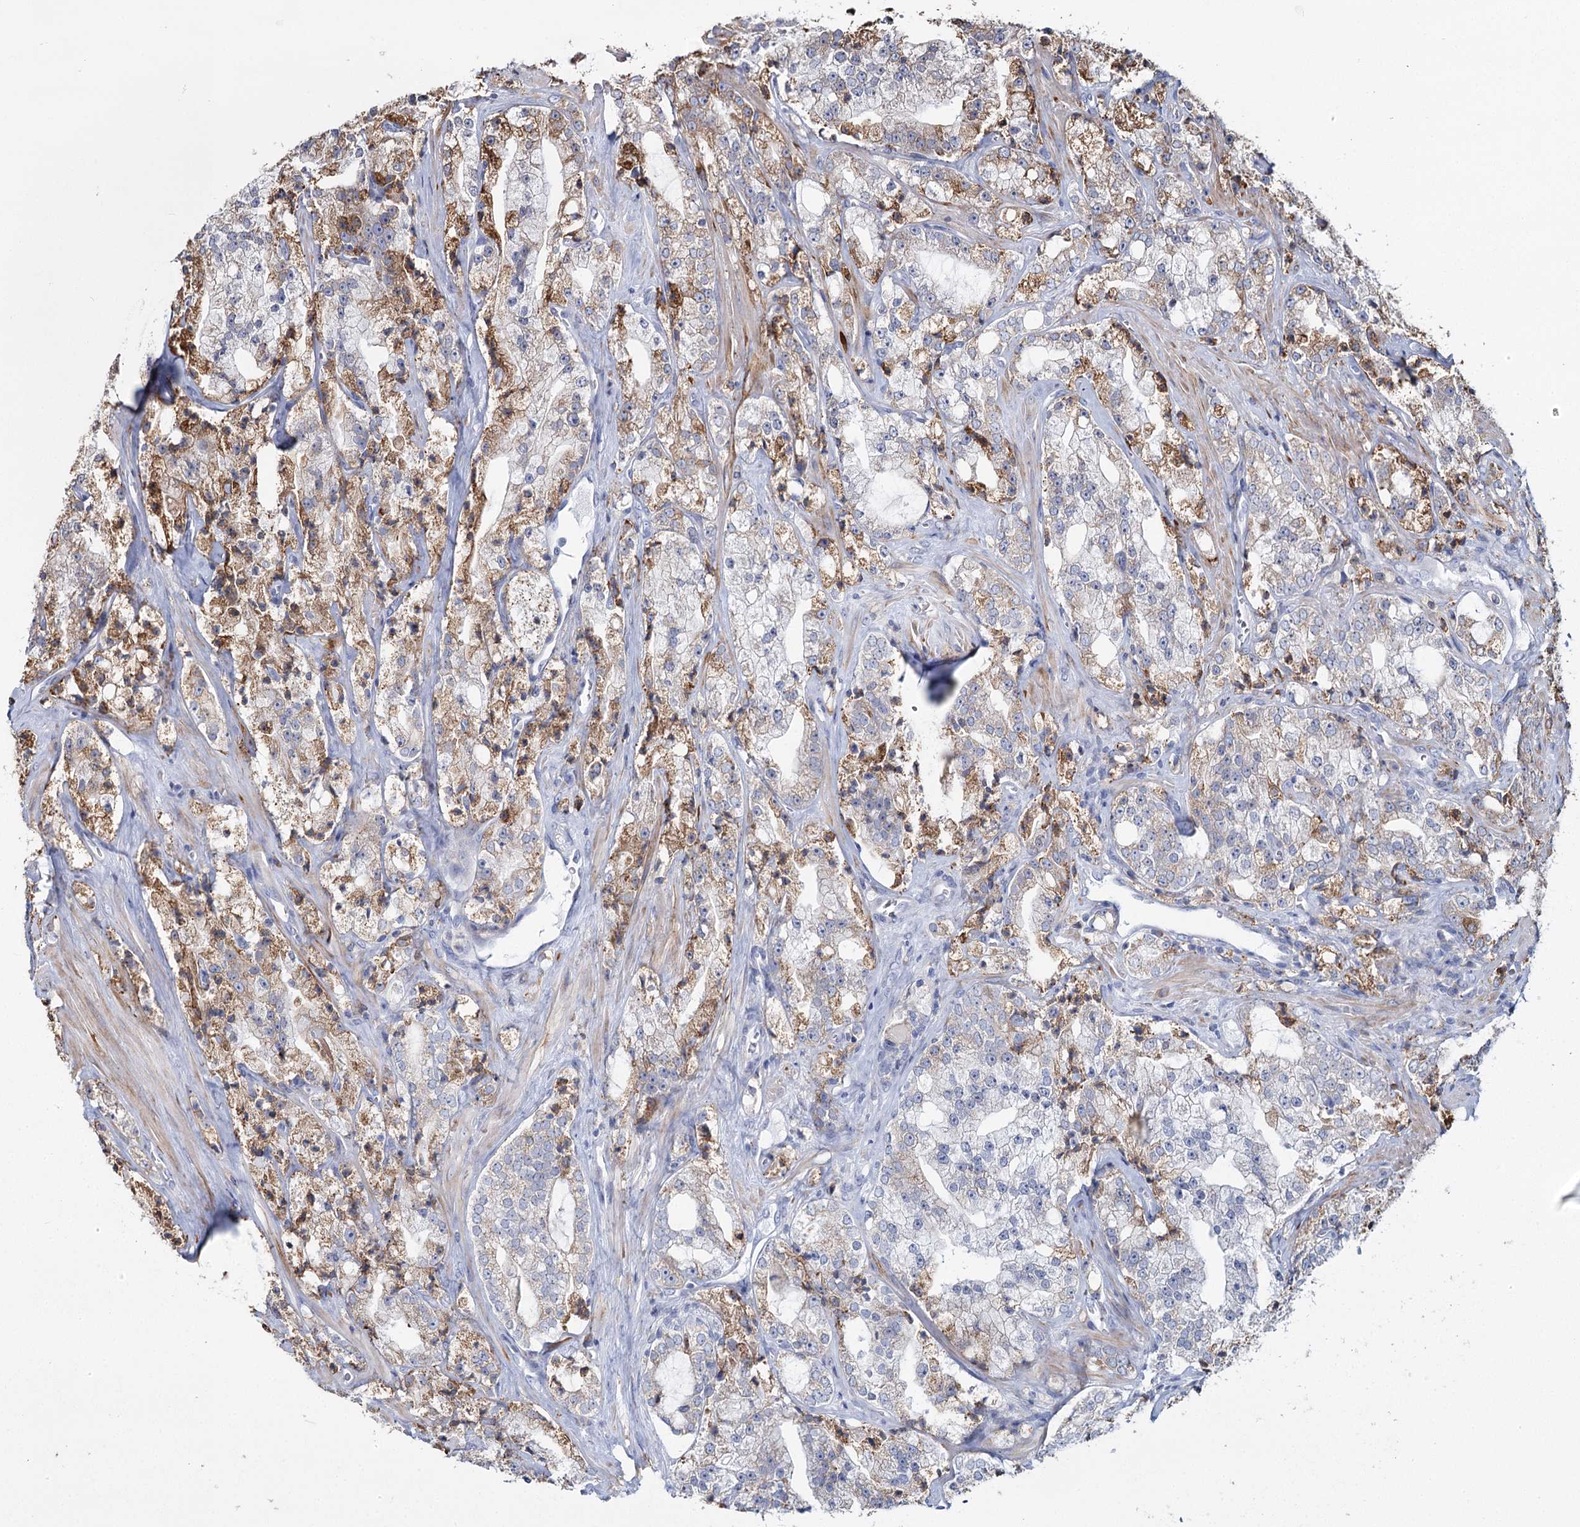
{"staining": {"intensity": "moderate", "quantity": "25%-75%", "location": "cytoplasmic/membranous"}, "tissue": "prostate cancer", "cell_type": "Tumor cells", "image_type": "cancer", "snomed": [{"axis": "morphology", "description": "Adenocarcinoma, High grade"}, {"axis": "topography", "description": "Prostate"}], "caption": "DAB (3,3'-diaminobenzidine) immunohistochemical staining of prostate cancer (high-grade adenocarcinoma) displays moderate cytoplasmic/membranous protein staining in about 25%-75% of tumor cells.", "gene": "ZCCHC9", "patient": {"sex": "male", "age": 64}}